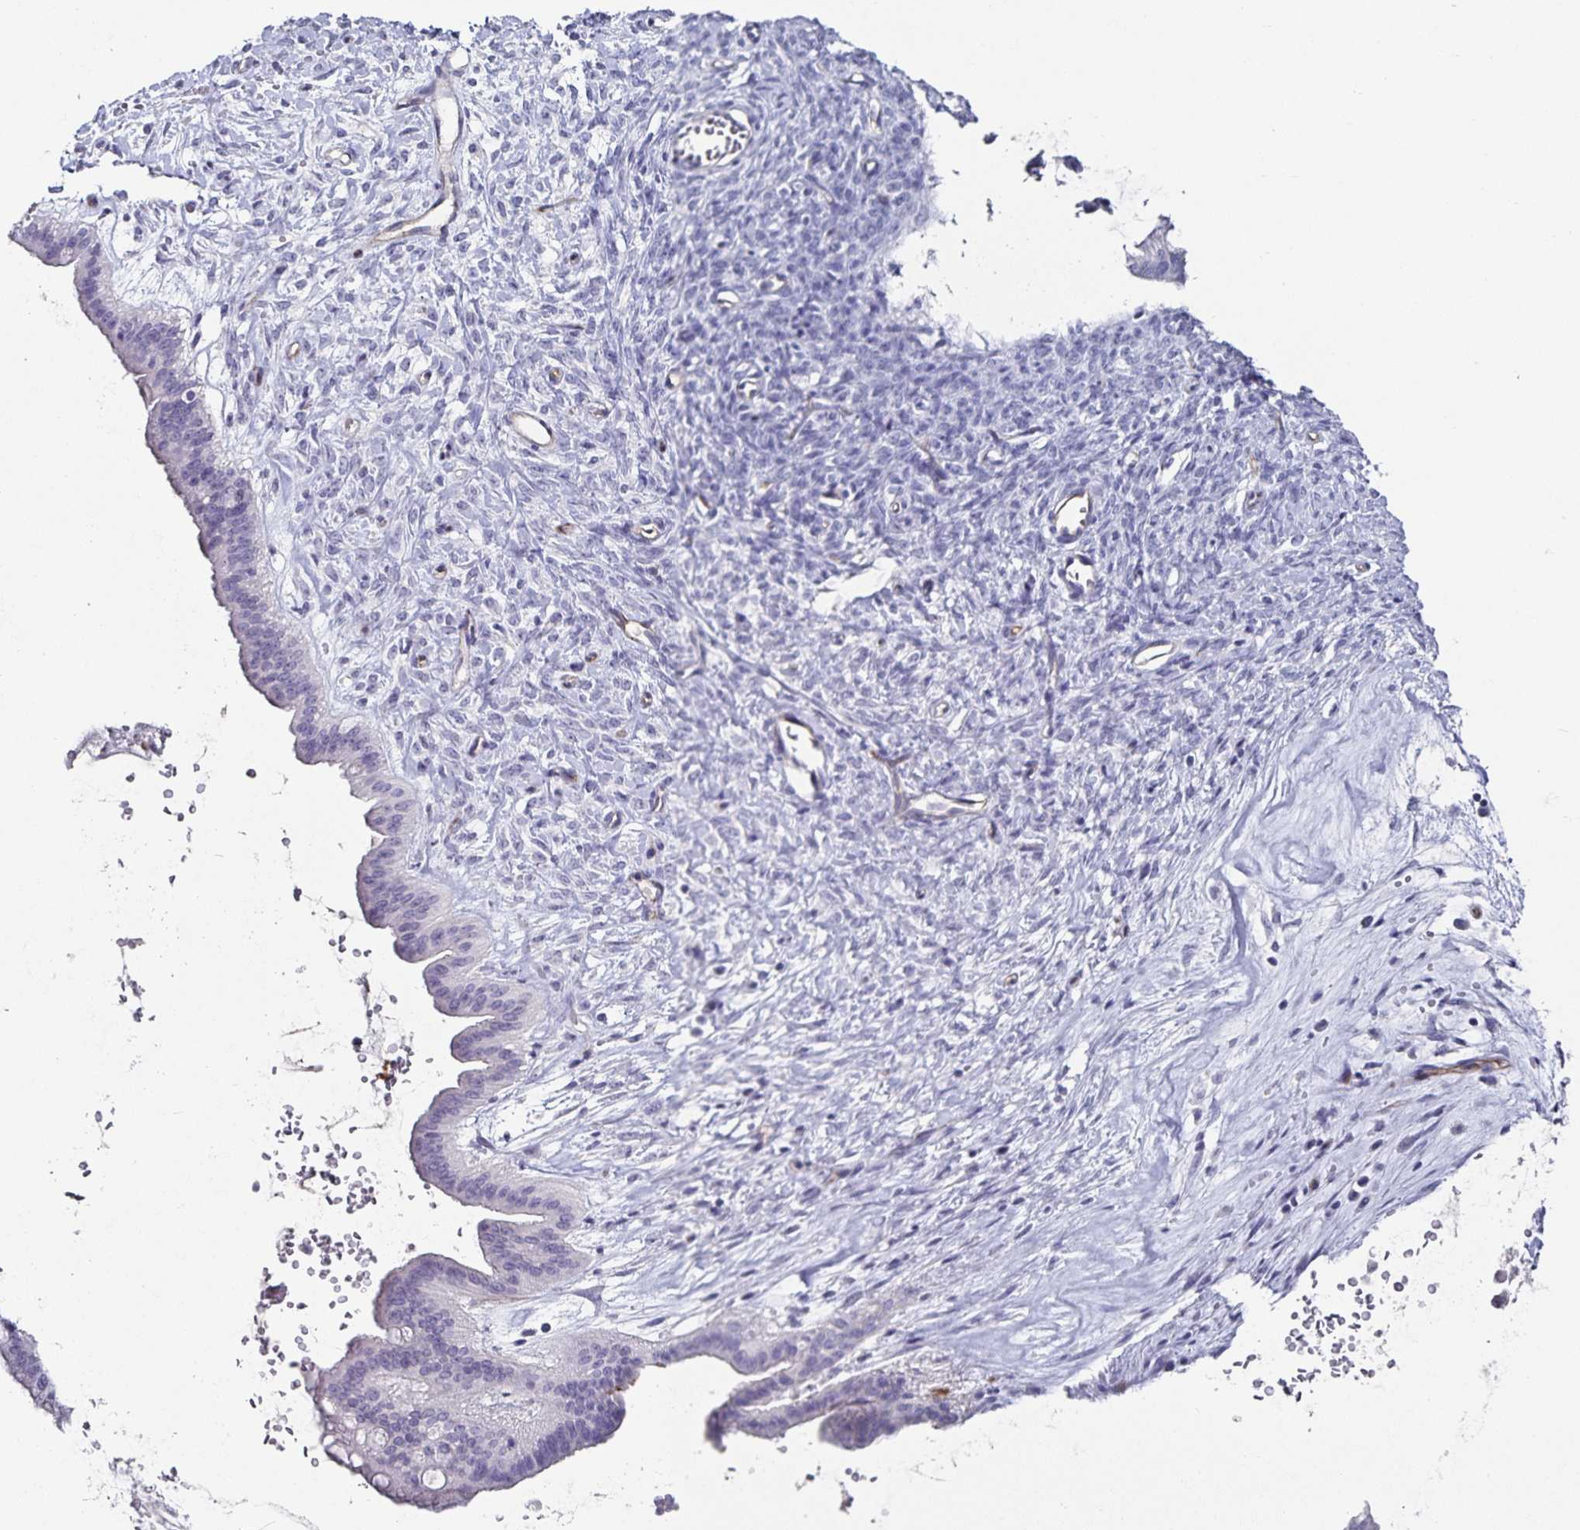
{"staining": {"intensity": "negative", "quantity": "none", "location": "none"}, "tissue": "ovarian cancer", "cell_type": "Tumor cells", "image_type": "cancer", "snomed": [{"axis": "morphology", "description": "Cystadenocarcinoma, mucinous, NOS"}, {"axis": "topography", "description": "Ovary"}], "caption": "The photomicrograph displays no staining of tumor cells in mucinous cystadenocarcinoma (ovarian).", "gene": "PODXL", "patient": {"sex": "female", "age": 73}}